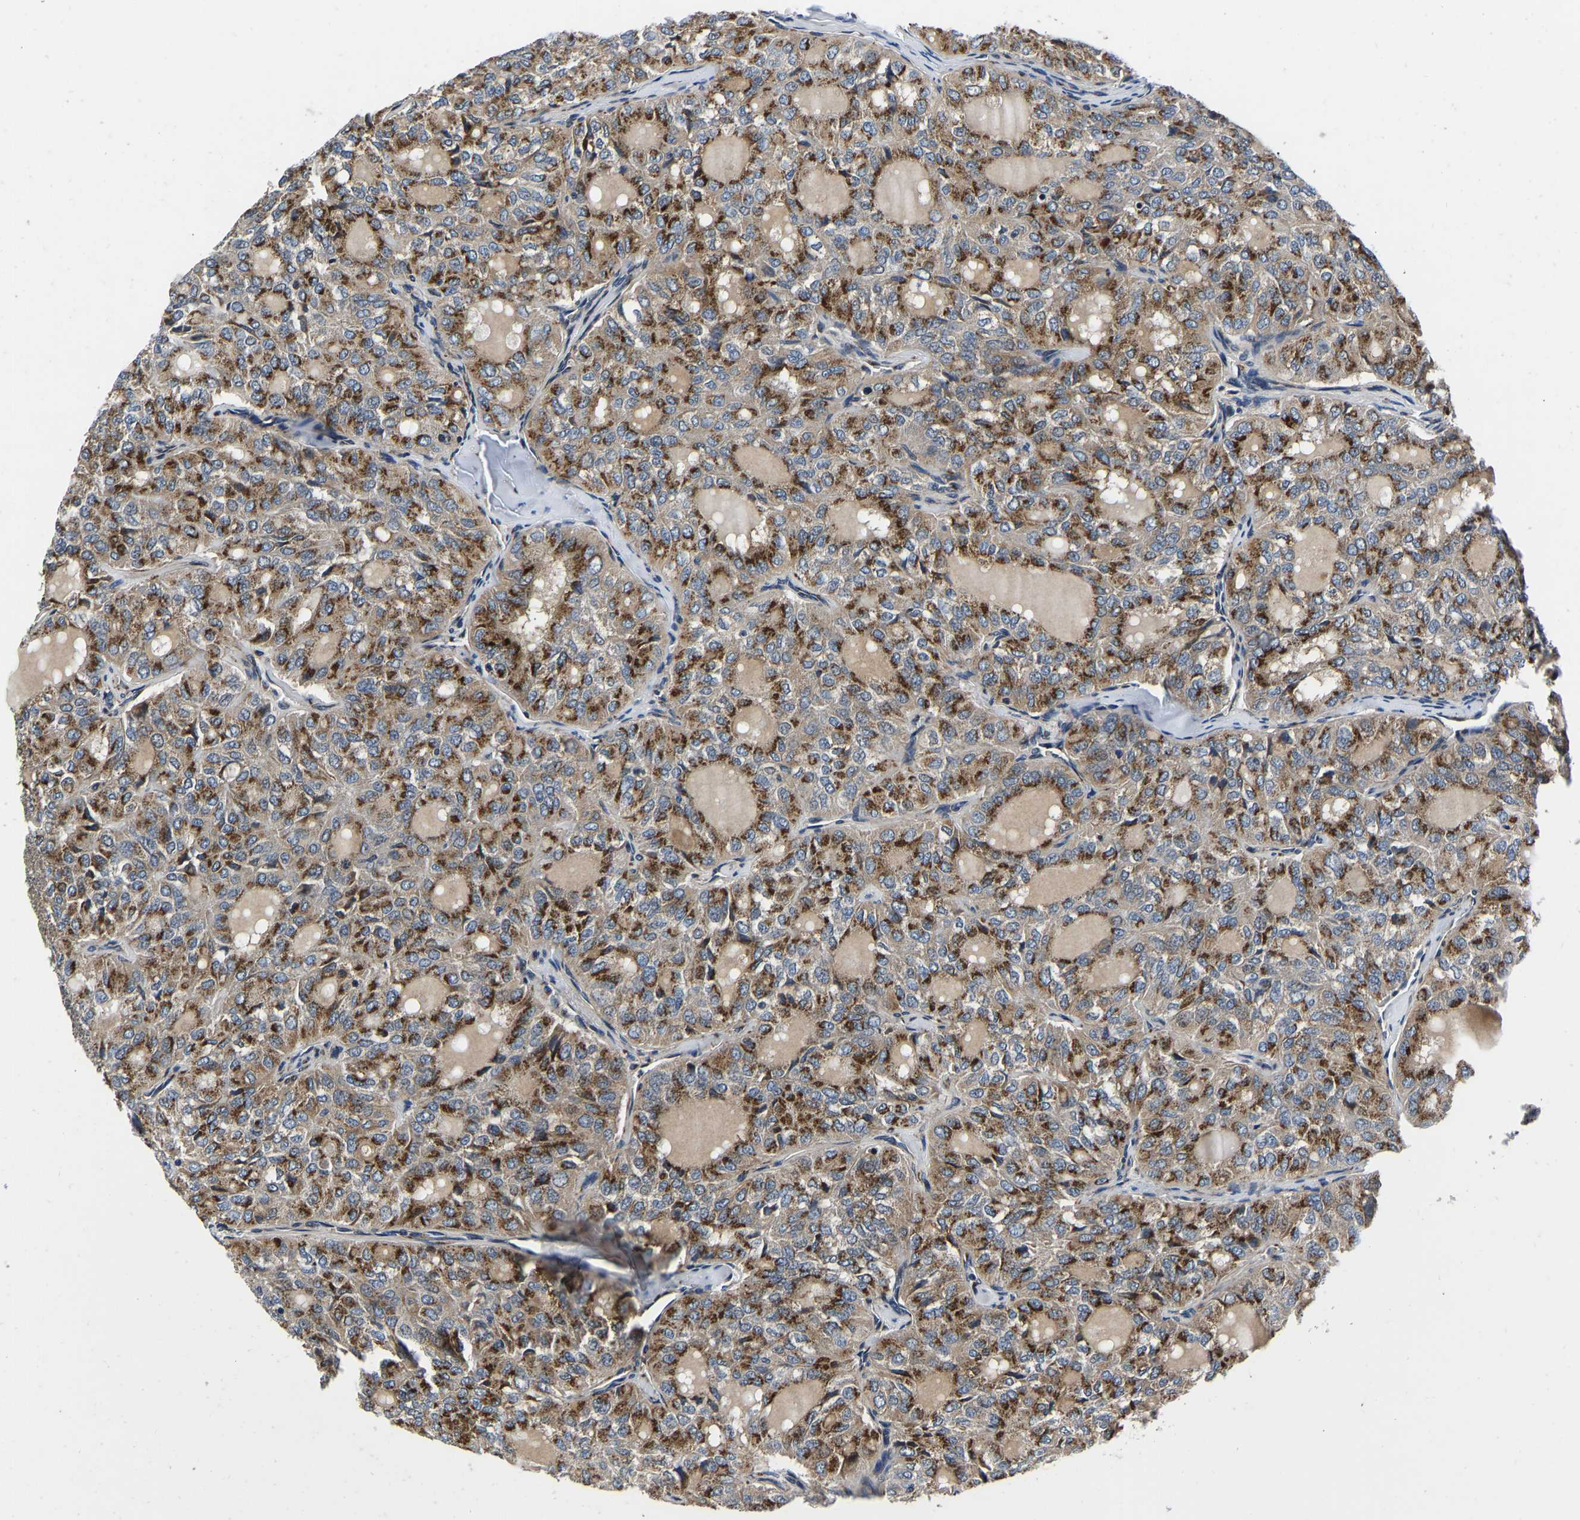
{"staining": {"intensity": "strong", "quantity": ">75%", "location": "cytoplasmic/membranous"}, "tissue": "thyroid cancer", "cell_type": "Tumor cells", "image_type": "cancer", "snomed": [{"axis": "morphology", "description": "Follicular adenoma carcinoma, NOS"}, {"axis": "topography", "description": "Thyroid gland"}], "caption": "Strong cytoplasmic/membranous staining for a protein is present in approximately >75% of tumor cells of thyroid follicular adenoma carcinoma using immunohistochemistry.", "gene": "RABAC1", "patient": {"sex": "male", "age": 75}}